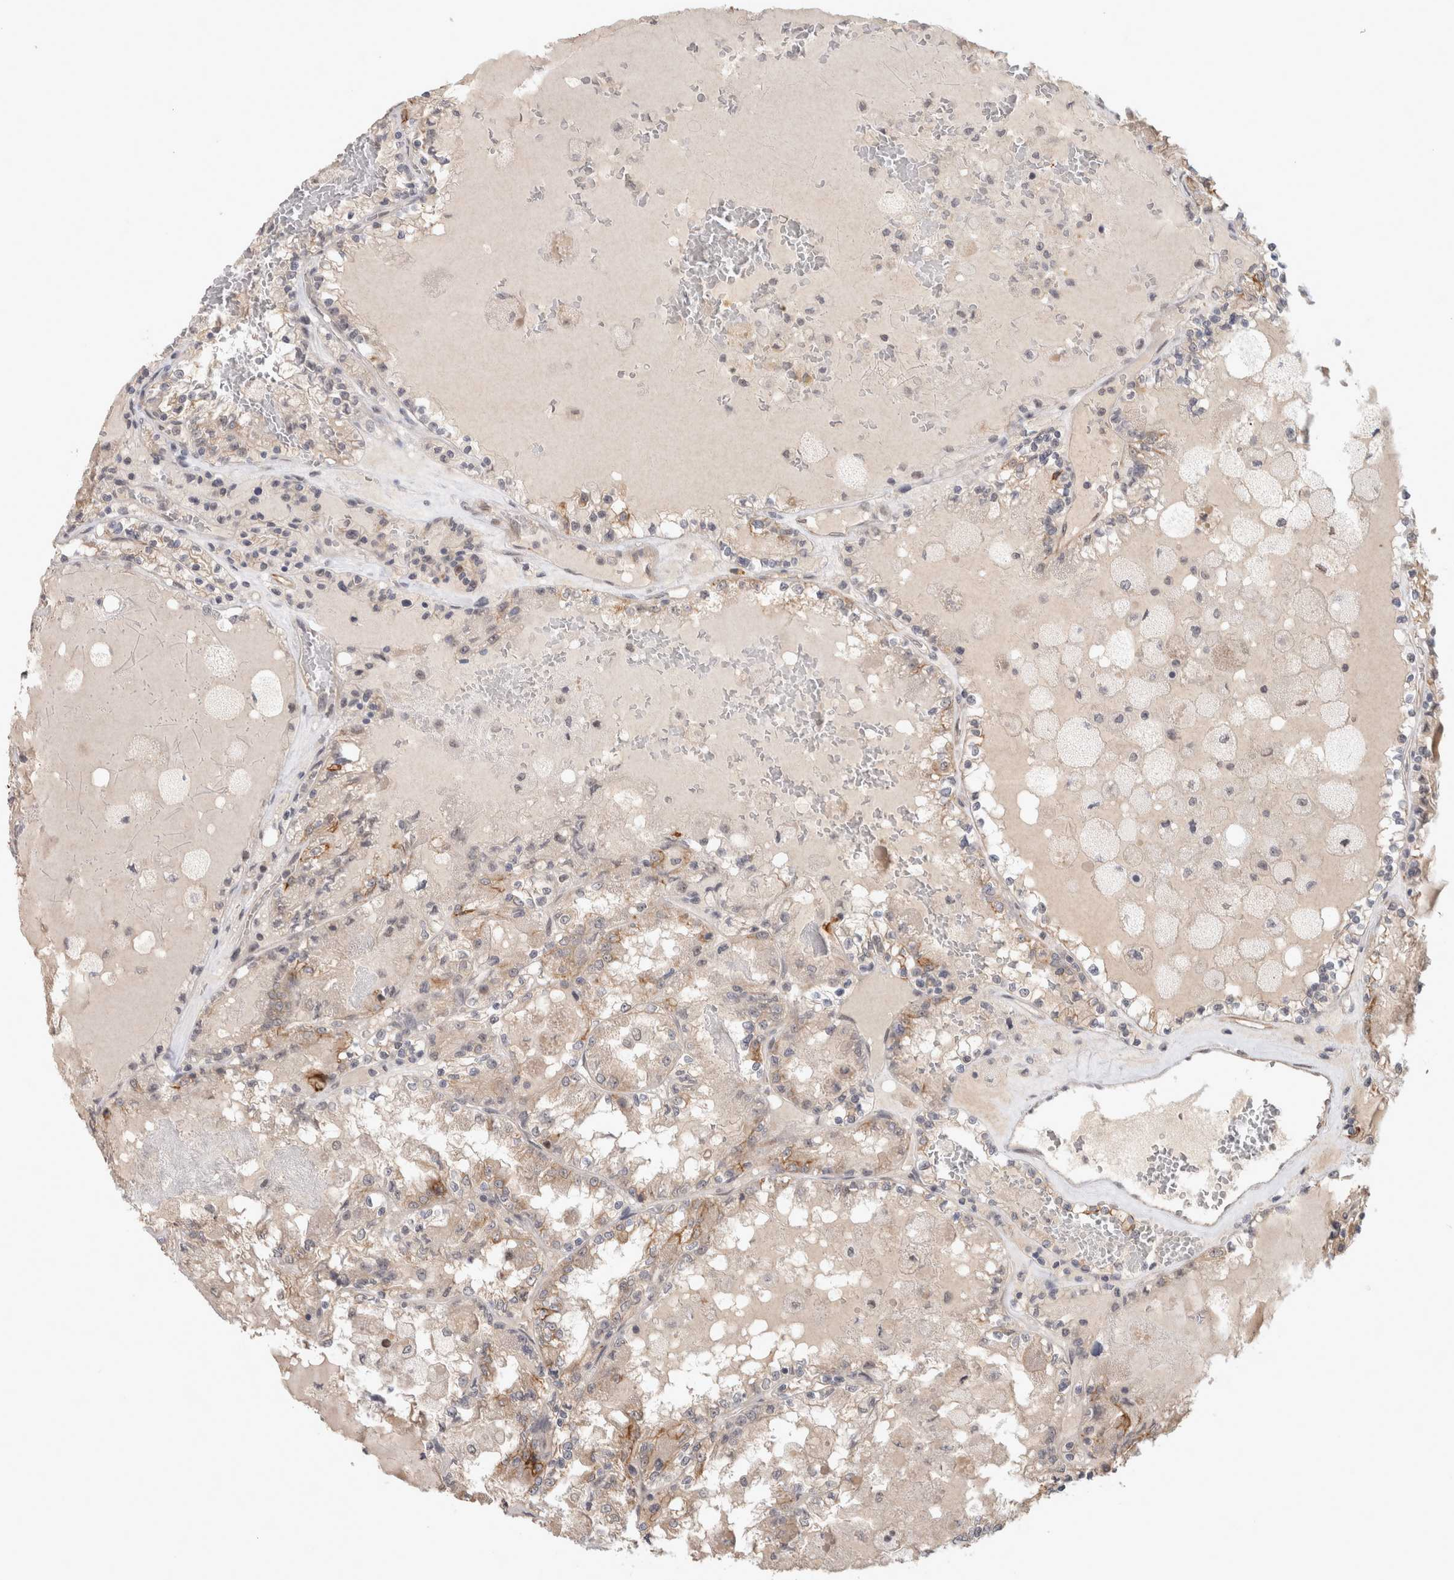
{"staining": {"intensity": "weak", "quantity": "25%-75%", "location": "cytoplasmic/membranous"}, "tissue": "renal cancer", "cell_type": "Tumor cells", "image_type": "cancer", "snomed": [{"axis": "morphology", "description": "Adenocarcinoma, NOS"}, {"axis": "topography", "description": "Kidney"}], "caption": "High-magnification brightfield microscopy of renal cancer (adenocarcinoma) stained with DAB (3,3'-diaminobenzidine) (brown) and counterstained with hematoxylin (blue). tumor cells exhibit weak cytoplasmic/membranous positivity is appreciated in about25%-75% of cells.", "gene": "CRISPLD1", "patient": {"sex": "female", "age": 56}}